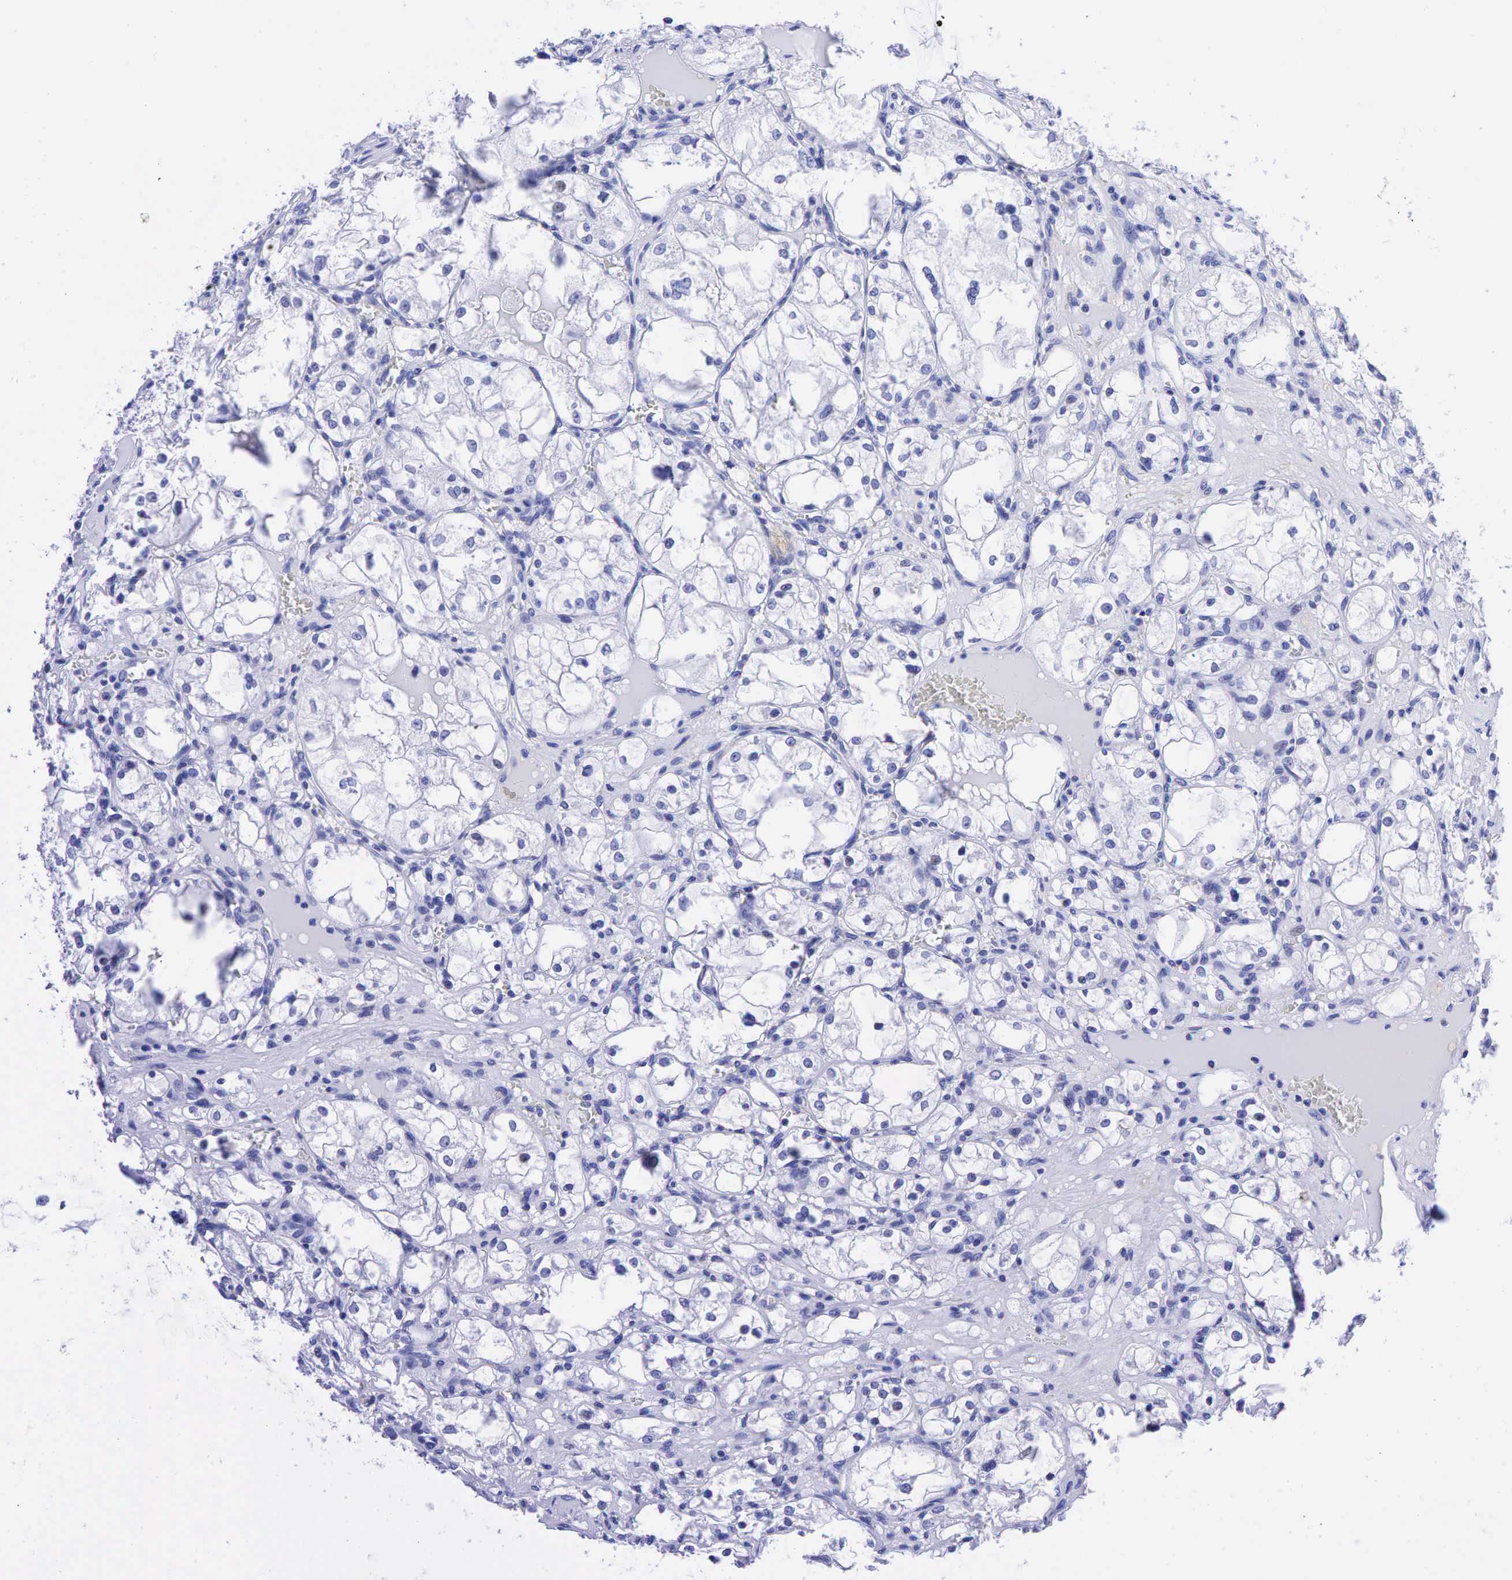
{"staining": {"intensity": "negative", "quantity": "none", "location": "none"}, "tissue": "renal cancer", "cell_type": "Tumor cells", "image_type": "cancer", "snomed": [{"axis": "morphology", "description": "Adenocarcinoma, NOS"}, {"axis": "topography", "description": "Kidney"}], "caption": "Histopathology image shows no protein expression in tumor cells of renal cancer tissue. Nuclei are stained in blue.", "gene": "CEACAM5", "patient": {"sex": "male", "age": 61}}